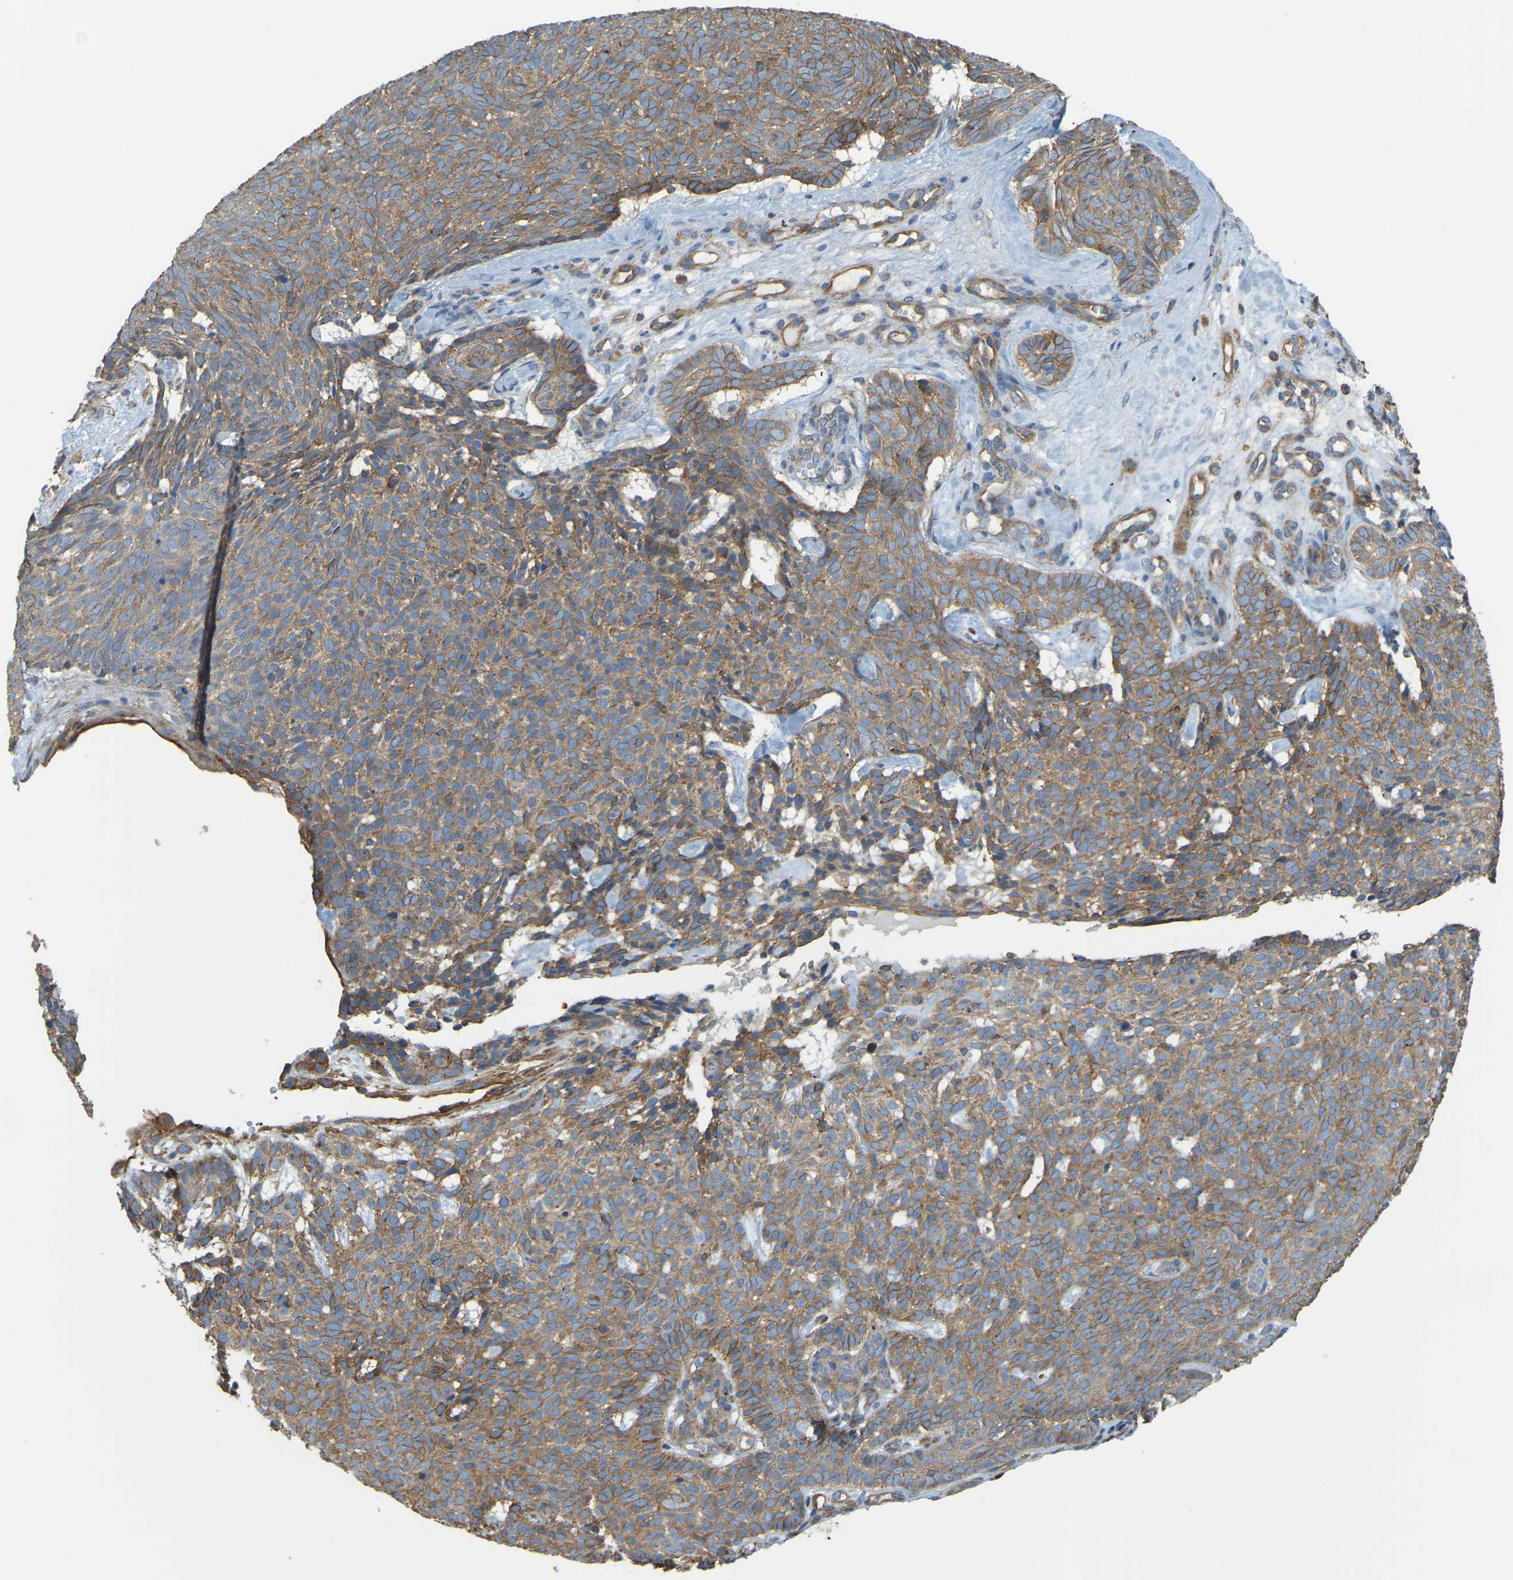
{"staining": {"intensity": "moderate", "quantity": ">75%", "location": "cytoplasmic/membranous"}, "tissue": "skin cancer", "cell_type": "Tumor cells", "image_type": "cancer", "snomed": [{"axis": "morphology", "description": "Basal cell carcinoma"}, {"axis": "topography", "description": "Skin"}], "caption": "Immunohistochemical staining of human skin cancer (basal cell carcinoma) reveals moderate cytoplasmic/membranous protein expression in approximately >75% of tumor cells. Nuclei are stained in blue.", "gene": "AHNAK", "patient": {"sex": "male", "age": 61}}